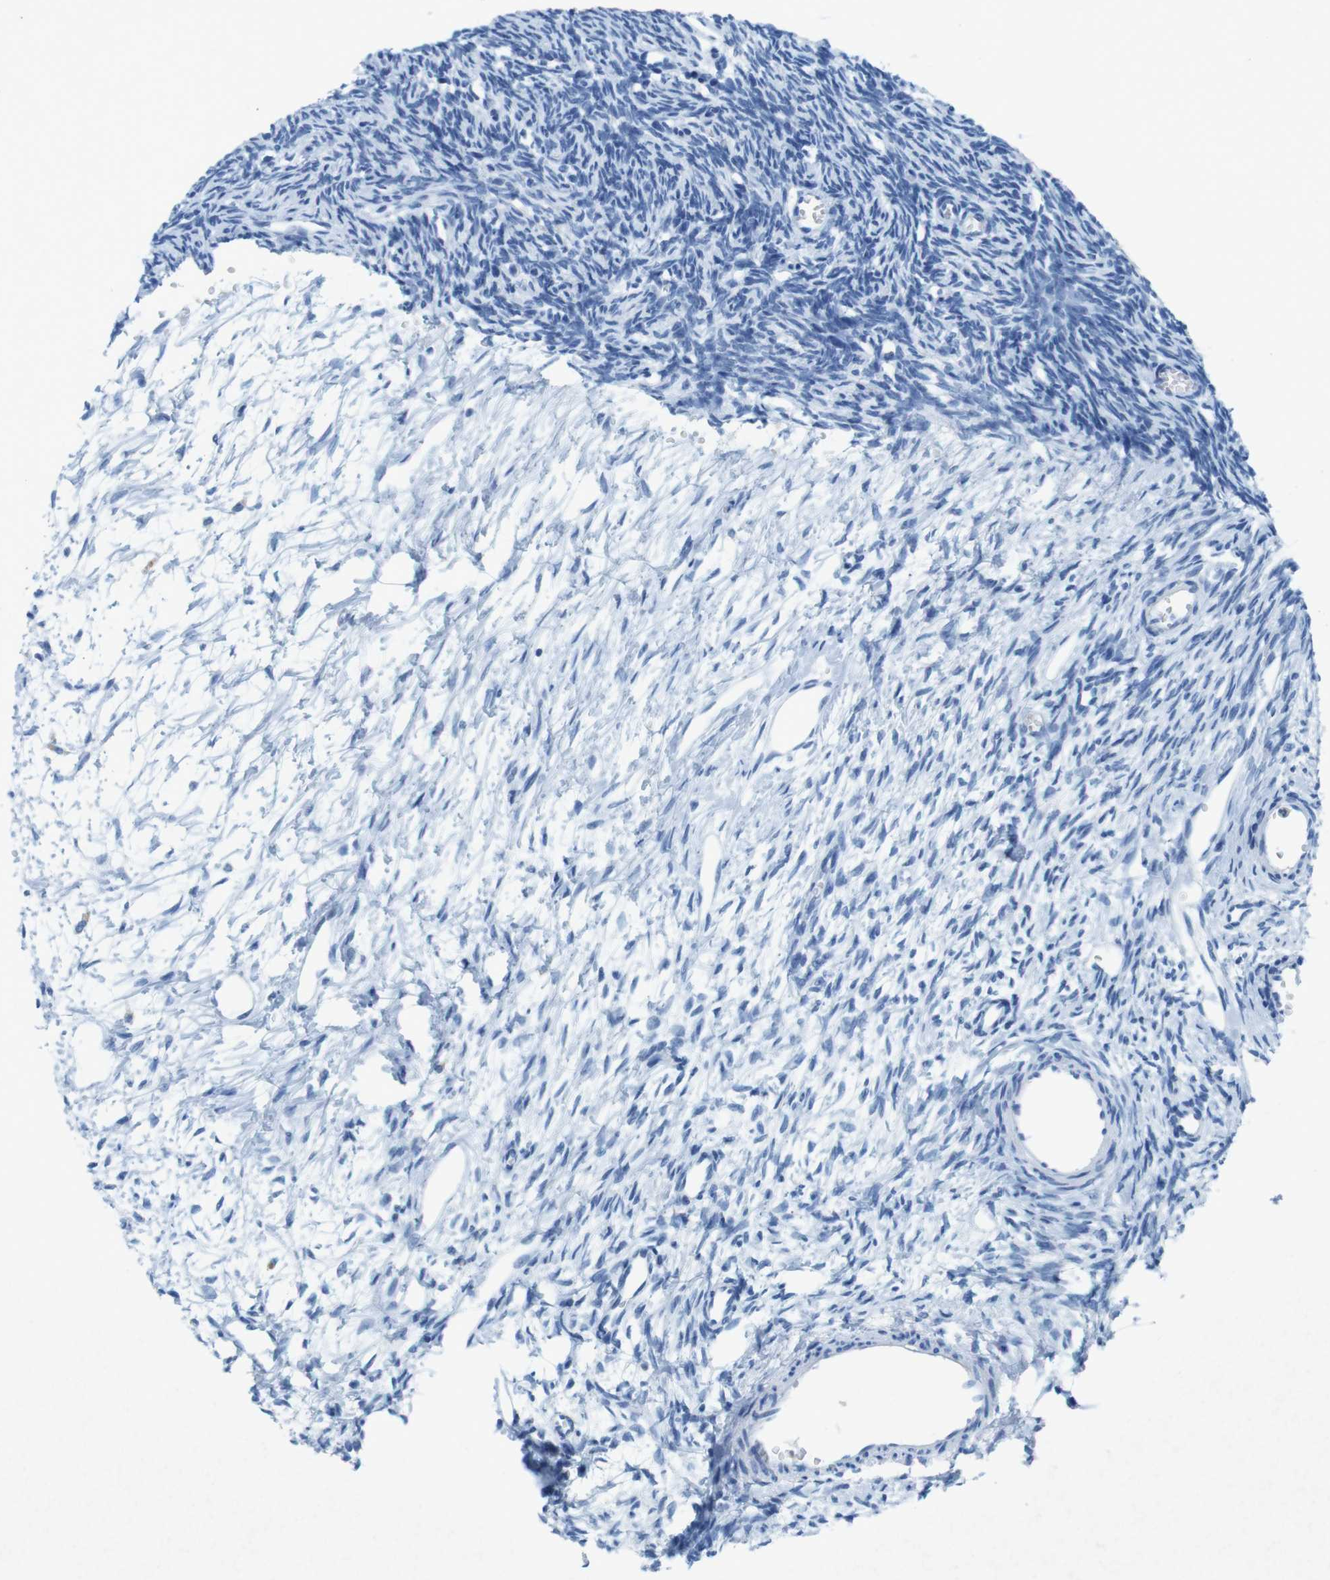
{"staining": {"intensity": "negative", "quantity": "none", "location": "none"}, "tissue": "ovary", "cell_type": "Ovarian stroma cells", "image_type": "normal", "snomed": [{"axis": "morphology", "description": "Normal tissue, NOS"}, {"axis": "topography", "description": "Ovary"}], "caption": "Immunohistochemistry (IHC) histopathology image of normal ovary: ovary stained with DAB reveals no significant protein staining in ovarian stroma cells. Nuclei are stained in blue.", "gene": "CTAG1B", "patient": {"sex": "female", "age": 33}}